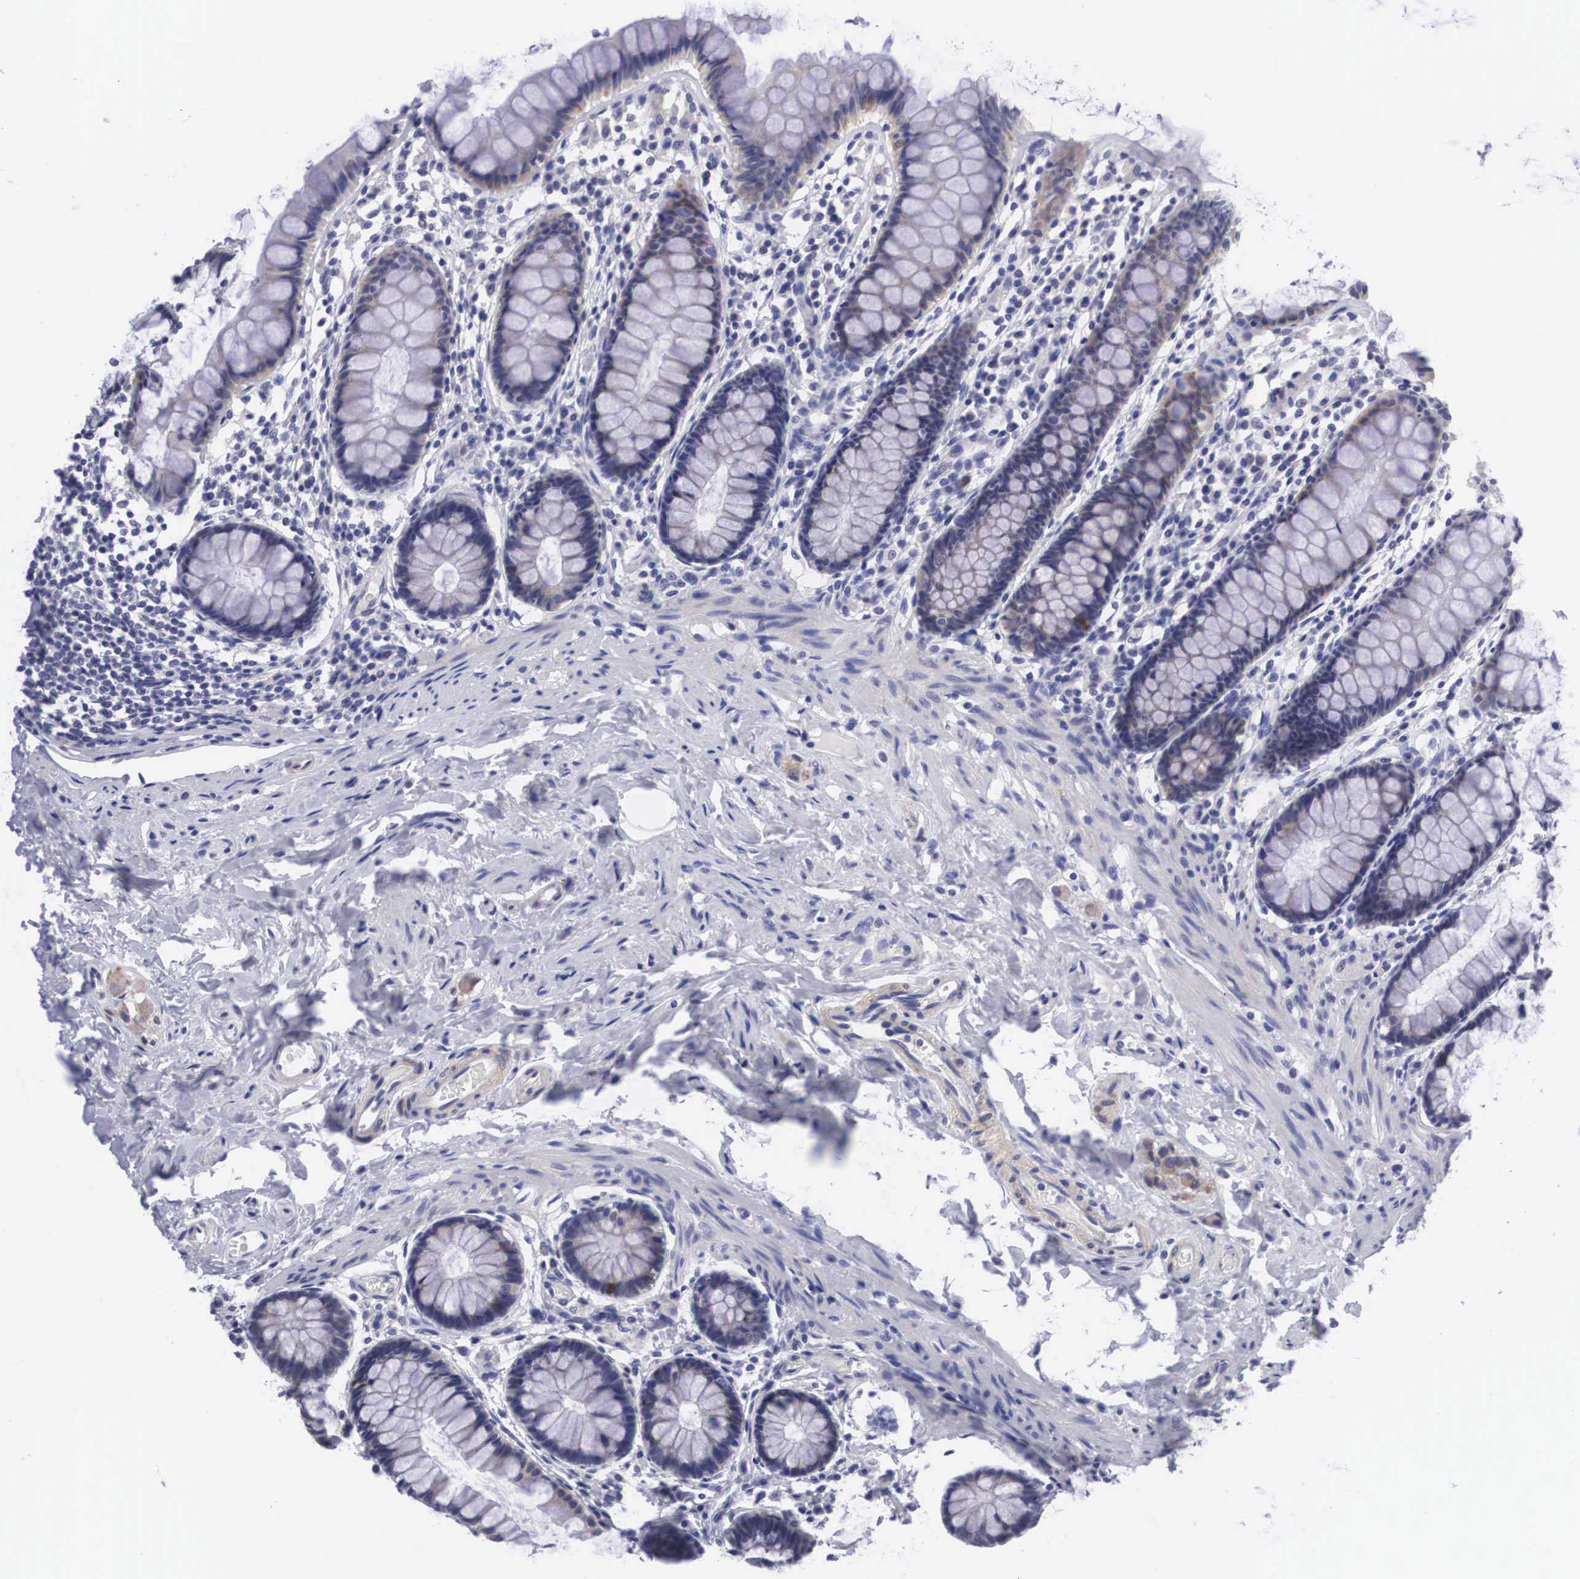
{"staining": {"intensity": "weak", "quantity": "25%-75%", "location": "cytoplasmic/membranous,nuclear"}, "tissue": "rectum", "cell_type": "Glandular cells", "image_type": "normal", "snomed": [{"axis": "morphology", "description": "Normal tissue, NOS"}, {"axis": "topography", "description": "Rectum"}], "caption": "The image reveals immunohistochemical staining of normal rectum. There is weak cytoplasmic/membranous,nuclear expression is seen in approximately 25%-75% of glandular cells. (DAB (3,3'-diaminobenzidine) IHC, brown staining for protein, blue staining for nuclei).", "gene": "SOX11", "patient": {"sex": "male", "age": 86}}